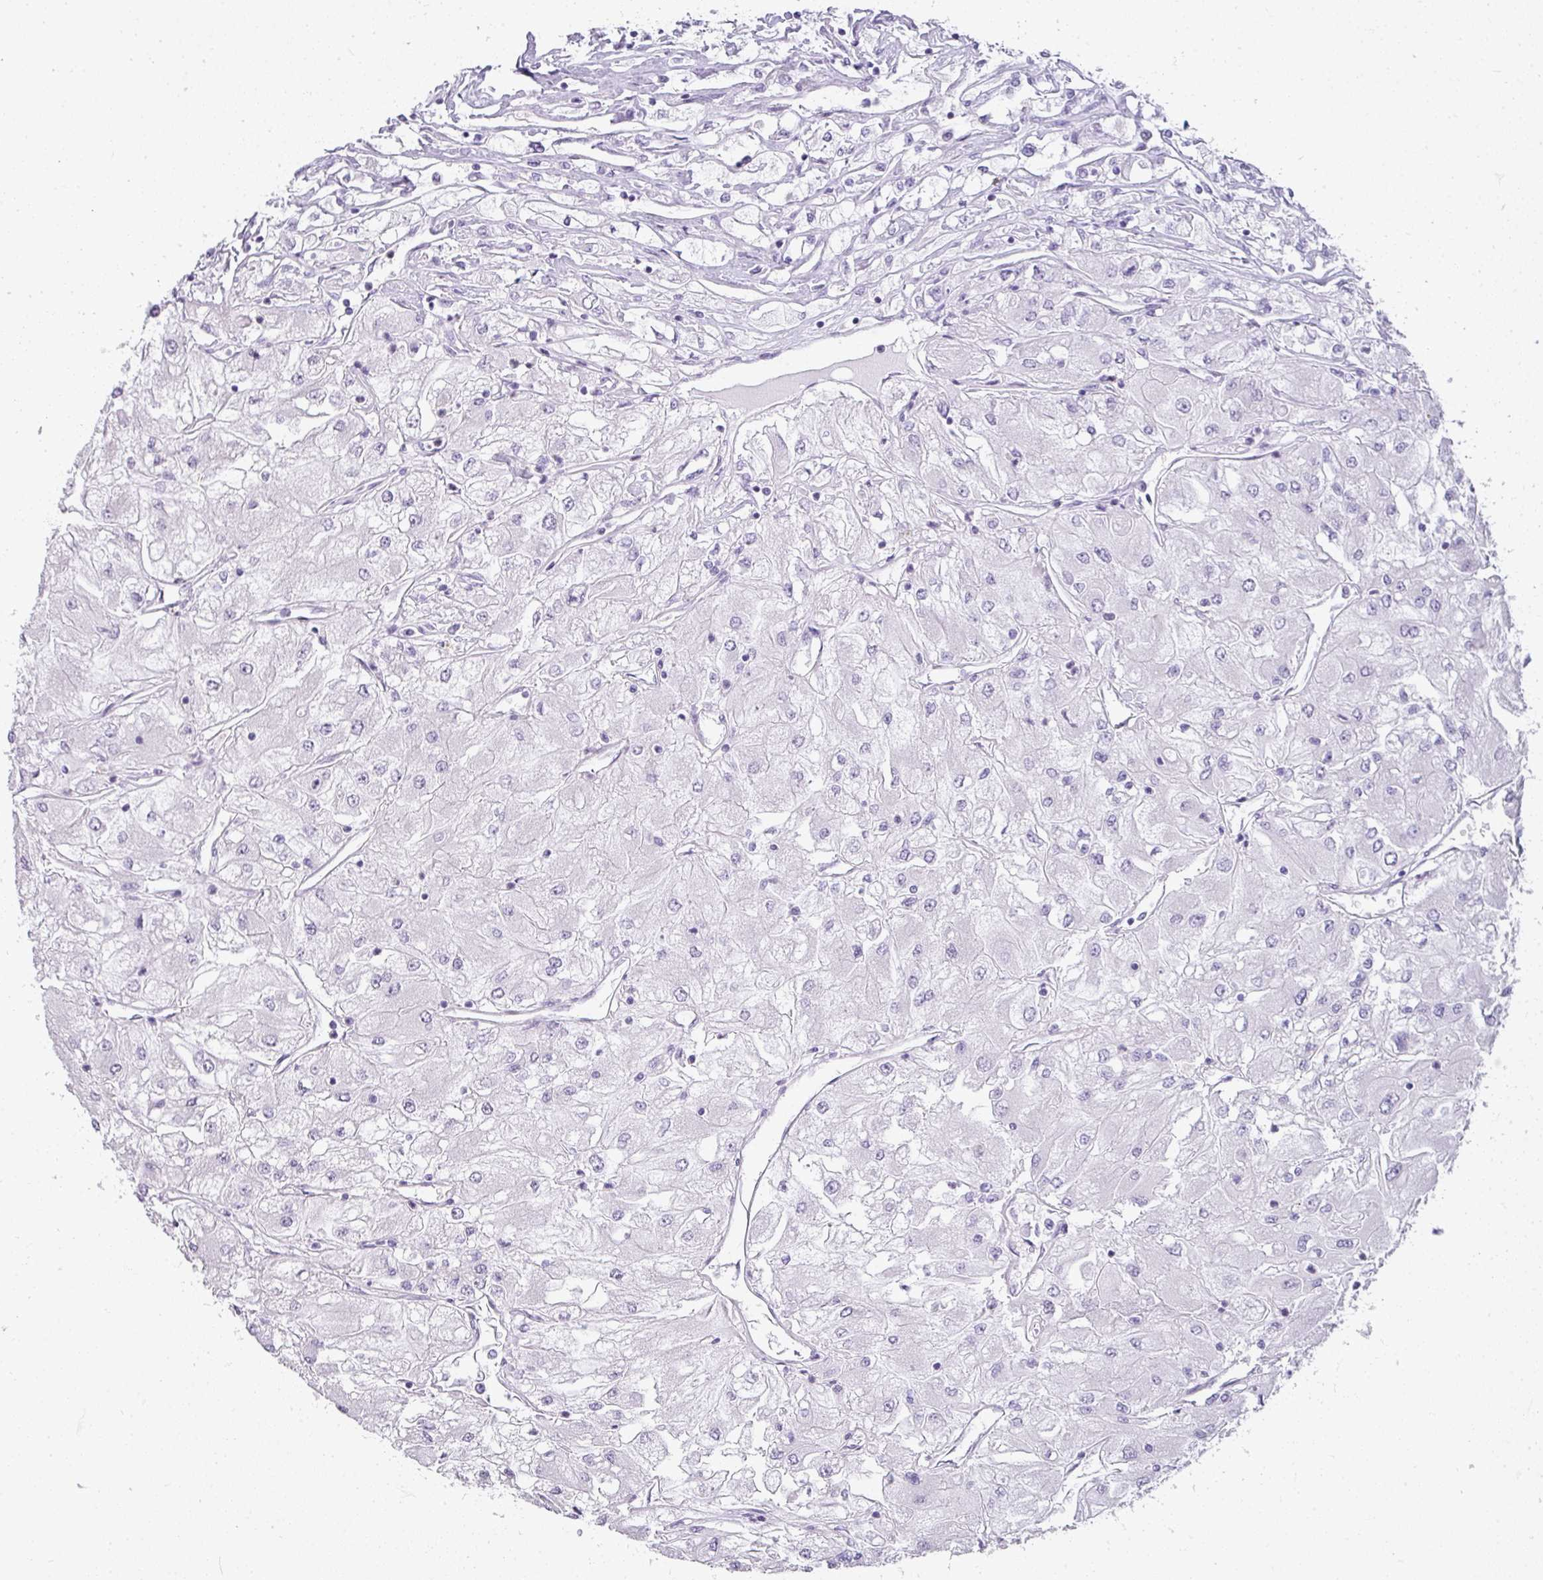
{"staining": {"intensity": "negative", "quantity": "none", "location": "none"}, "tissue": "renal cancer", "cell_type": "Tumor cells", "image_type": "cancer", "snomed": [{"axis": "morphology", "description": "Adenocarcinoma, NOS"}, {"axis": "topography", "description": "Kidney"}], "caption": "This is an immunohistochemistry micrograph of human renal adenocarcinoma. There is no staining in tumor cells.", "gene": "RBMY1F", "patient": {"sex": "male", "age": 80}}